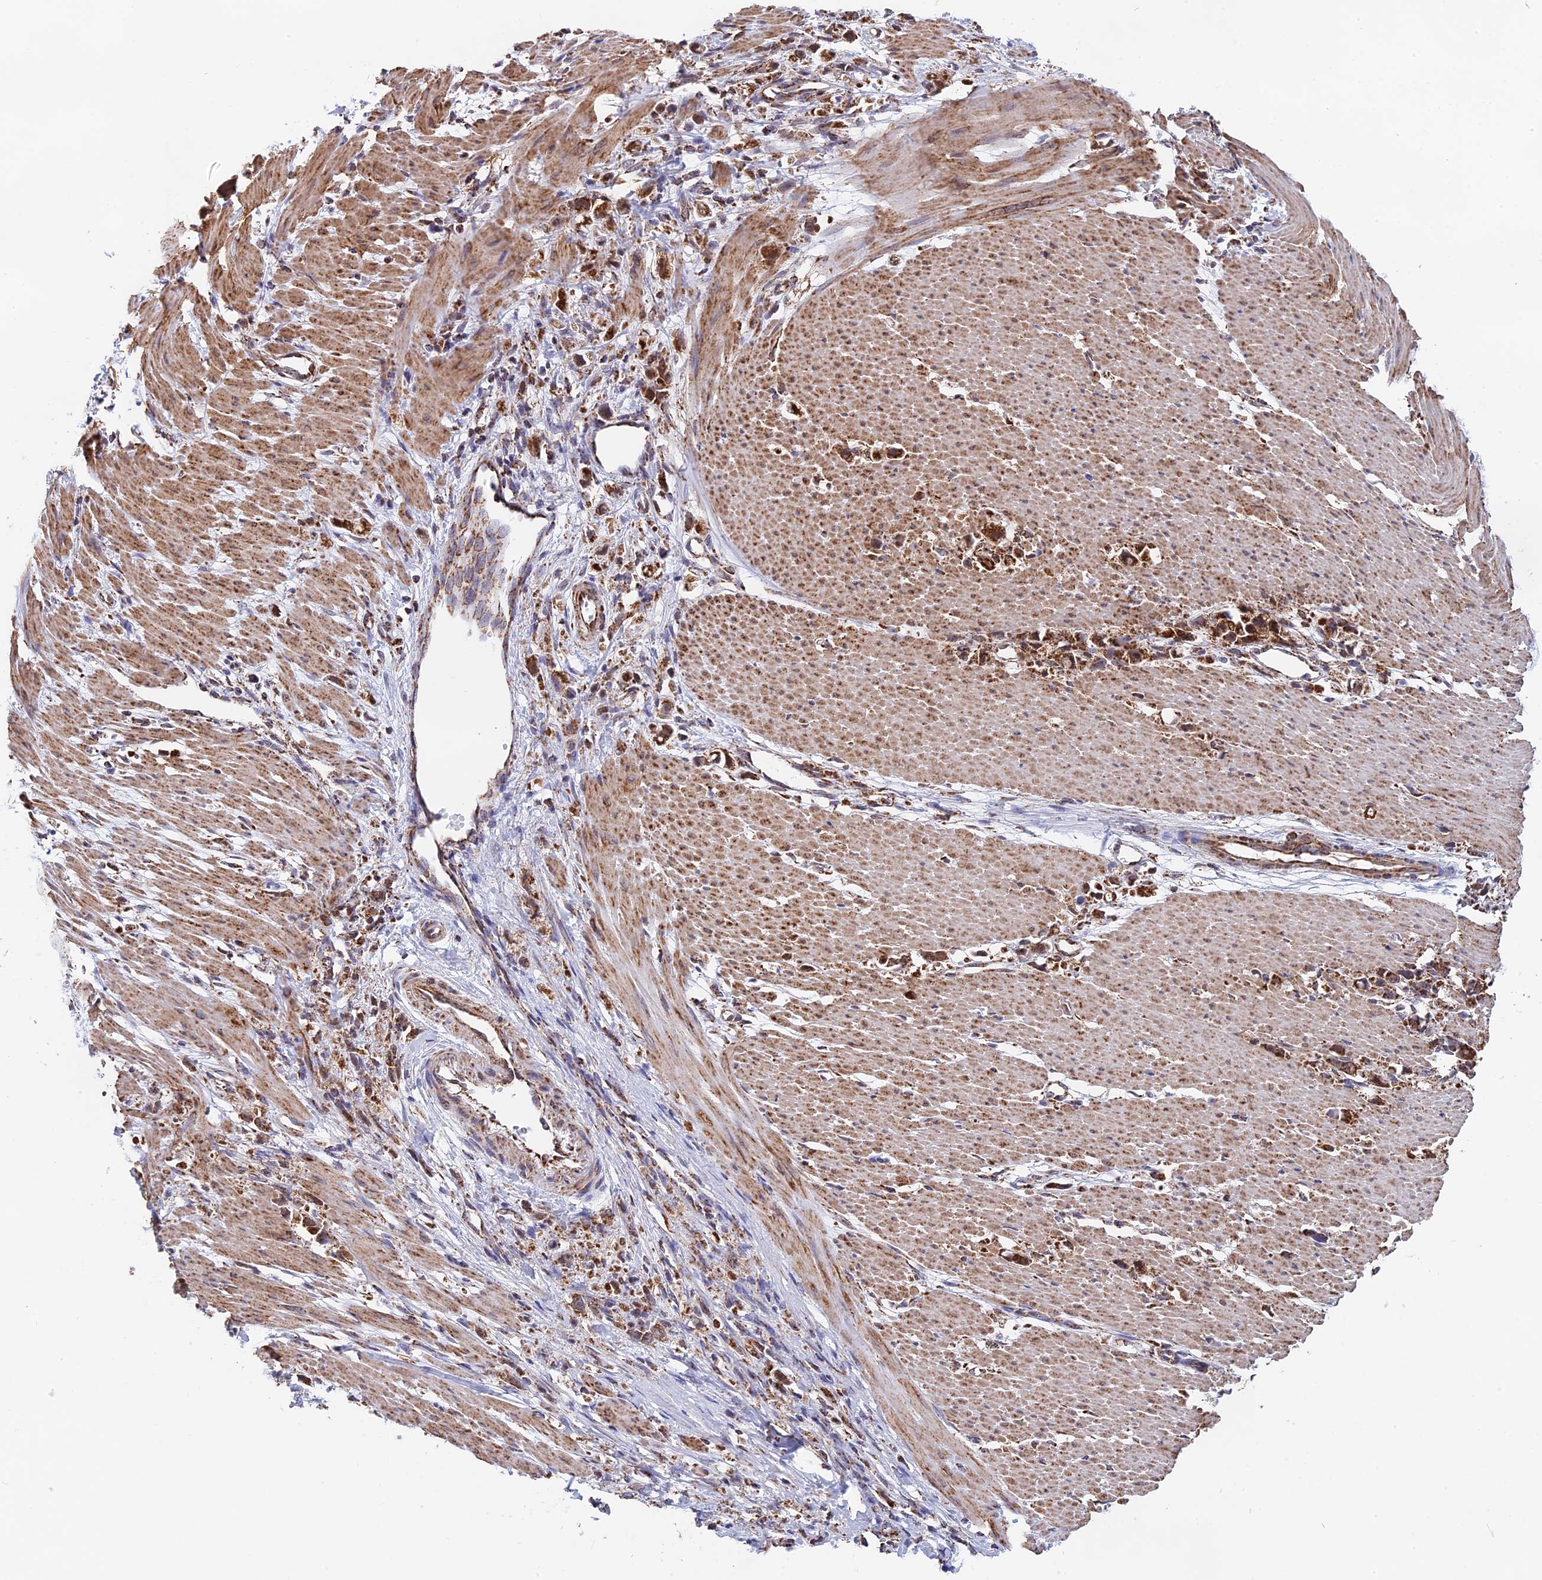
{"staining": {"intensity": "strong", "quantity": ">75%", "location": "cytoplasmic/membranous"}, "tissue": "stomach cancer", "cell_type": "Tumor cells", "image_type": "cancer", "snomed": [{"axis": "morphology", "description": "Adenocarcinoma, NOS"}, {"axis": "topography", "description": "Stomach"}], "caption": "Adenocarcinoma (stomach) was stained to show a protein in brown. There is high levels of strong cytoplasmic/membranous expression in about >75% of tumor cells.", "gene": "CDC16", "patient": {"sex": "female", "age": 59}}